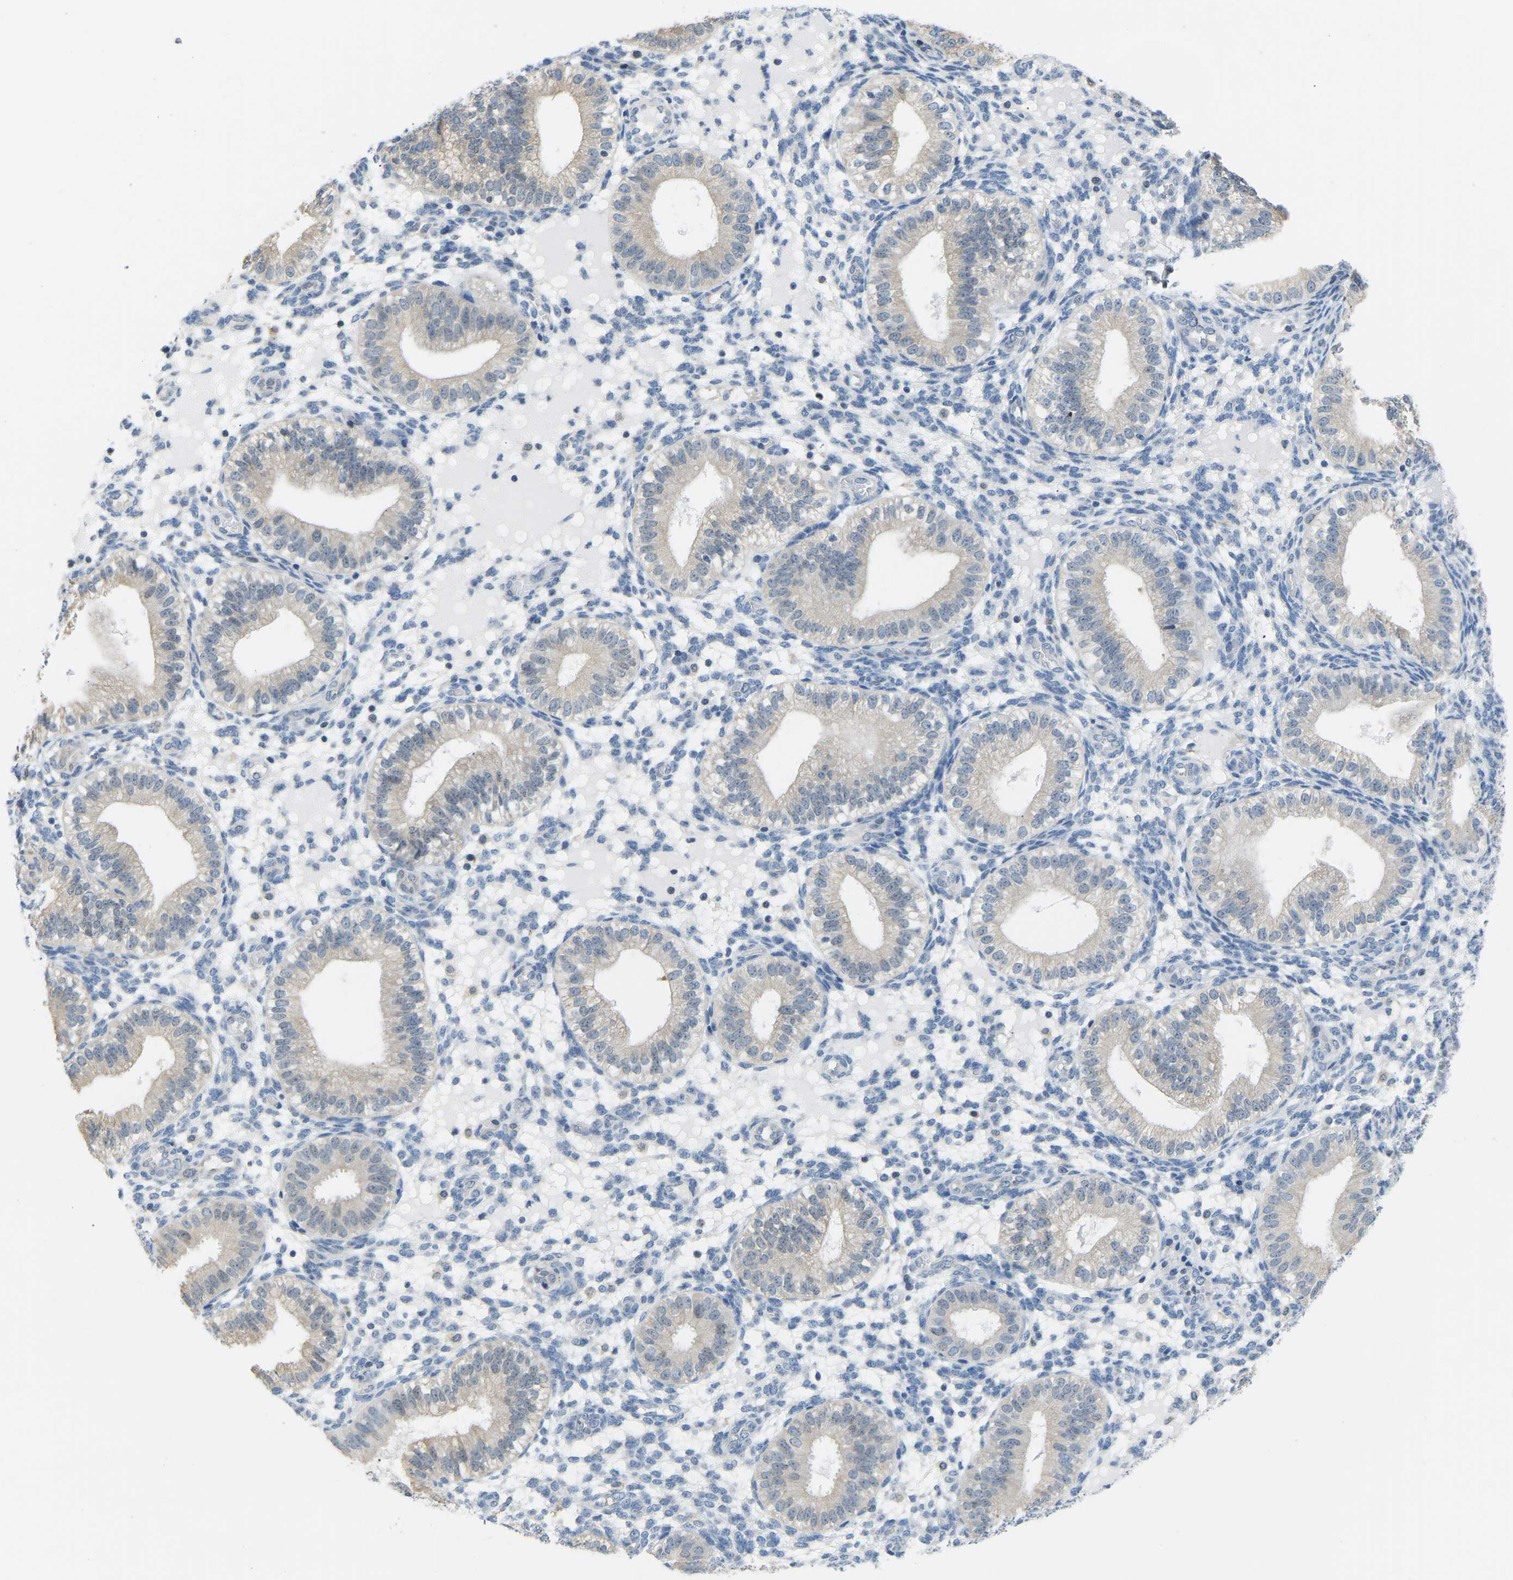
{"staining": {"intensity": "negative", "quantity": "none", "location": "none"}, "tissue": "endometrium", "cell_type": "Cells in endometrial stroma", "image_type": "normal", "snomed": [{"axis": "morphology", "description": "Normal tissue, NOS"}, {"axis": "topography", "description": "Endometrium"}], "caption": "Immunohistochemistry of normal human endometrium exhibits no positivity in cells in endometrial stroma. The staining was performed using DAB (3,3'-diaminobenzidine) to visualize the protein expression in brown, while the nuclei were stained in blue with hematoxylin (Magnification: 20x).", "gene": "VRK1", "patient": {"sex": "female", "age": 39}}